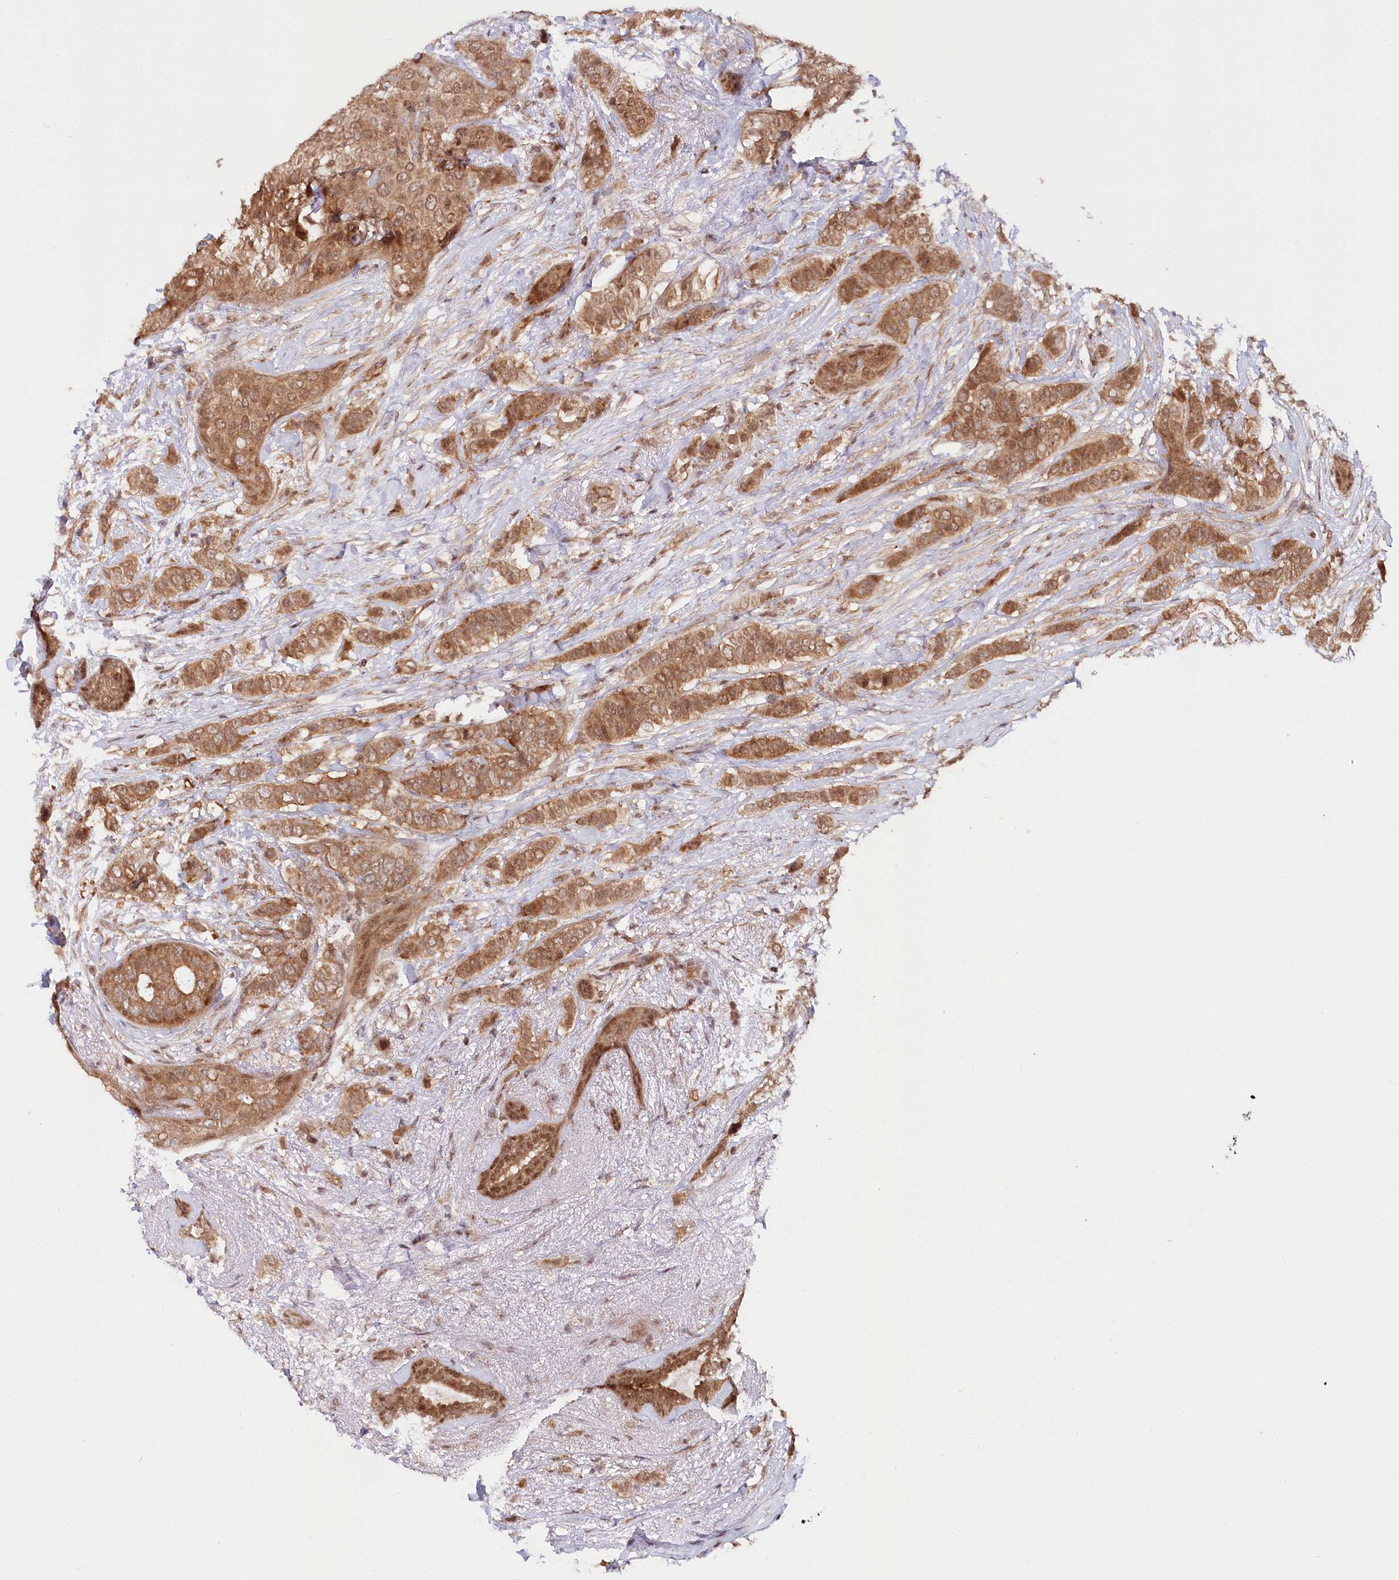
{"staining": {"intensity": "moderate", "quantity": ">75%", "location": "cytoplasmic/membranous,nuclear"}, "tissue": "breast cancer", "cell_type": "Tumor cells", "image_type": "cancer", "snomed": [{"axis": "morphology", "description": "Lobular carcinoma"}, {"axis": "topography", "description": "Breast"}], "caption": "Human lobular carcinoma (breast) stained for a protein (brown) reveals moderate cytoplasmic/membranous and nuclear positive expression in about >75% of tumor cells.", "gene": "CCDC65", "patient": {"sex": "female", "age": 51}}